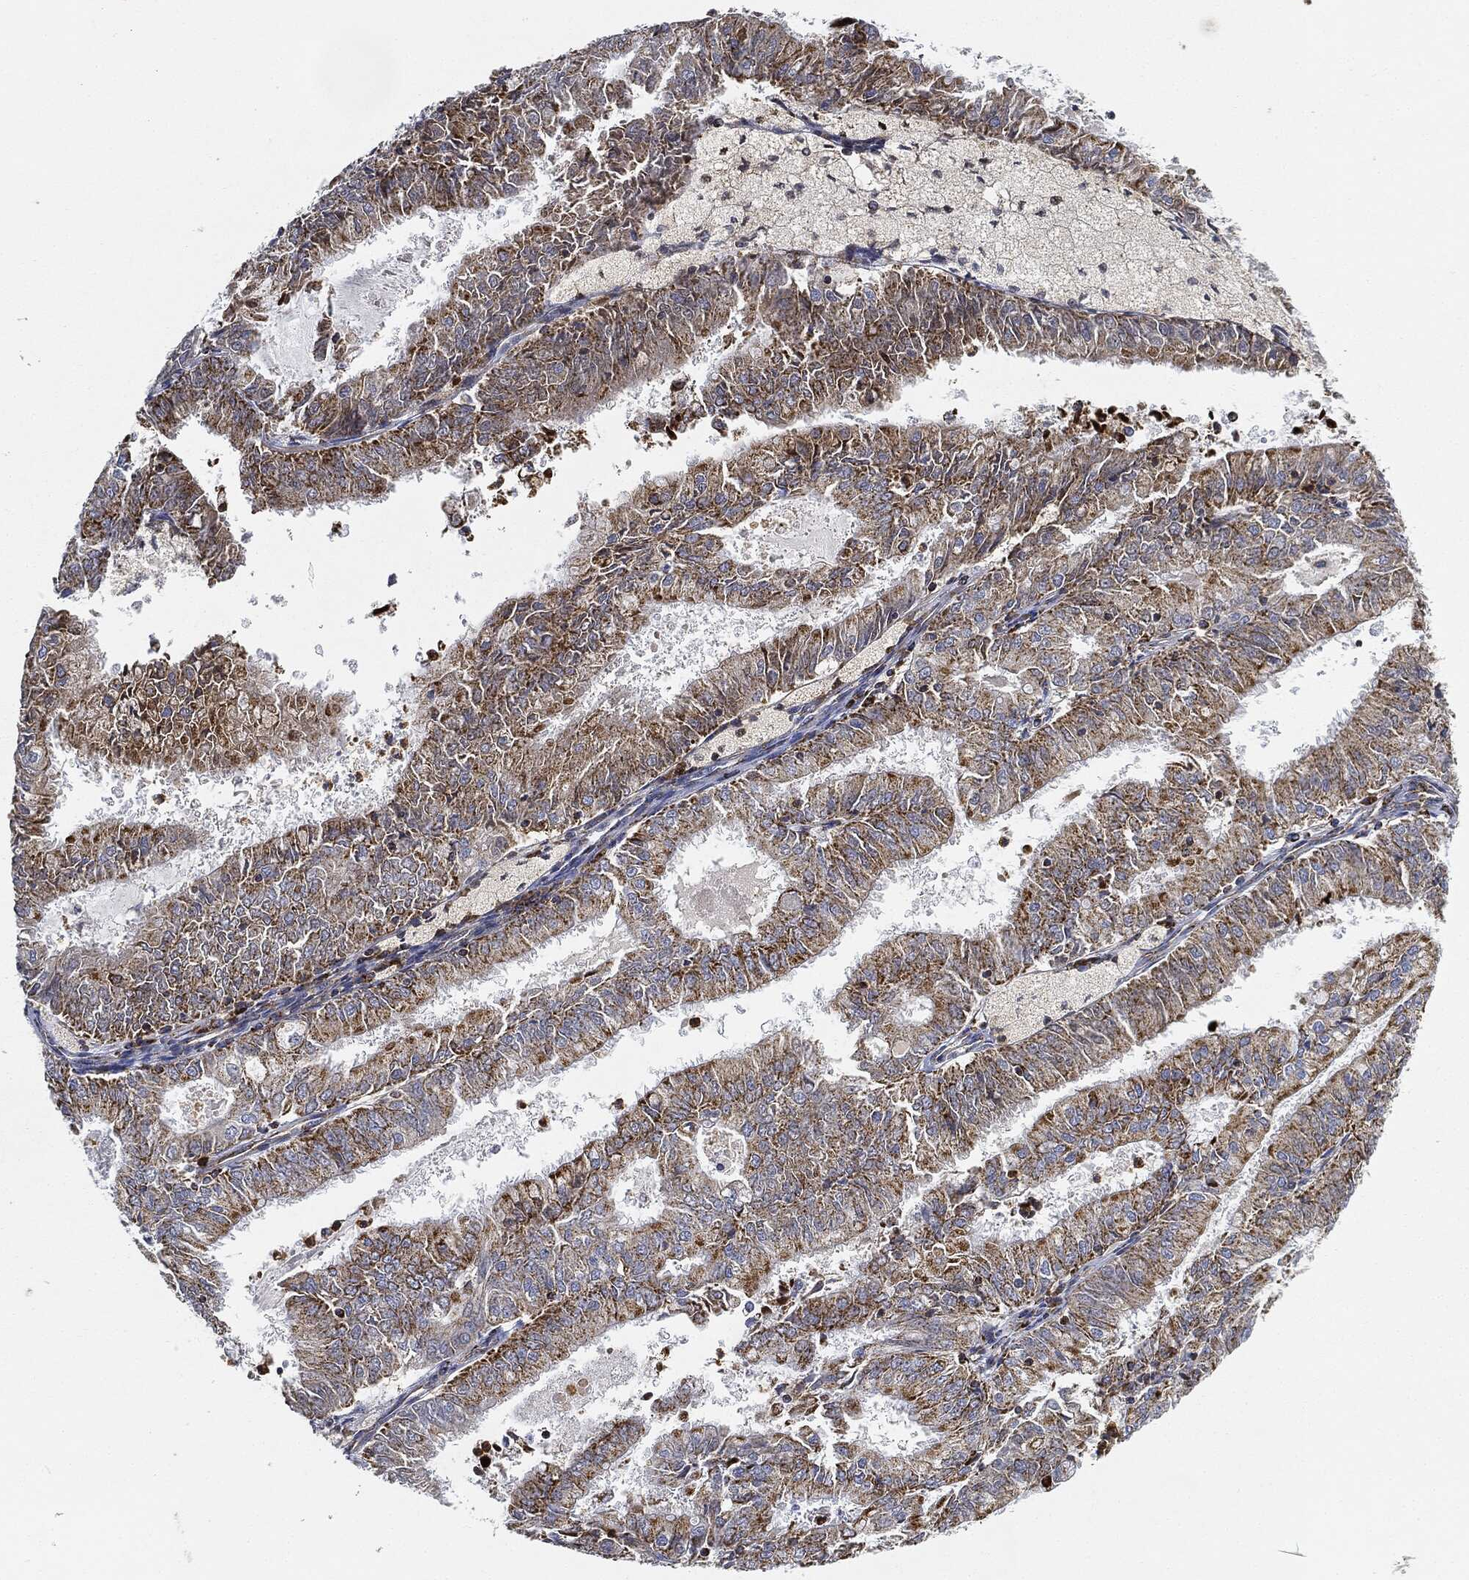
{"staining": {"intensity": "strong", "quantity": ">75%", "location": "cytoplasmic/membranous"}, "tissue": "endometrial cancer", "cell_type": "Tumor cells", "image_type": "cancer", "snomed": [{"axis": "morphology", "description": "Adenocarcinoma, NOS"}, {"axis": "topography", "description": "Endometrium"}], "caption": "The micrograph shows staining of adenocarcinoma (endometrial), revealing strong cytoplasmic/membranous protein expression (brown color) within tumor cells.", "gene": "CAPN15", "patient": {"sex": "female", "age": 57}}